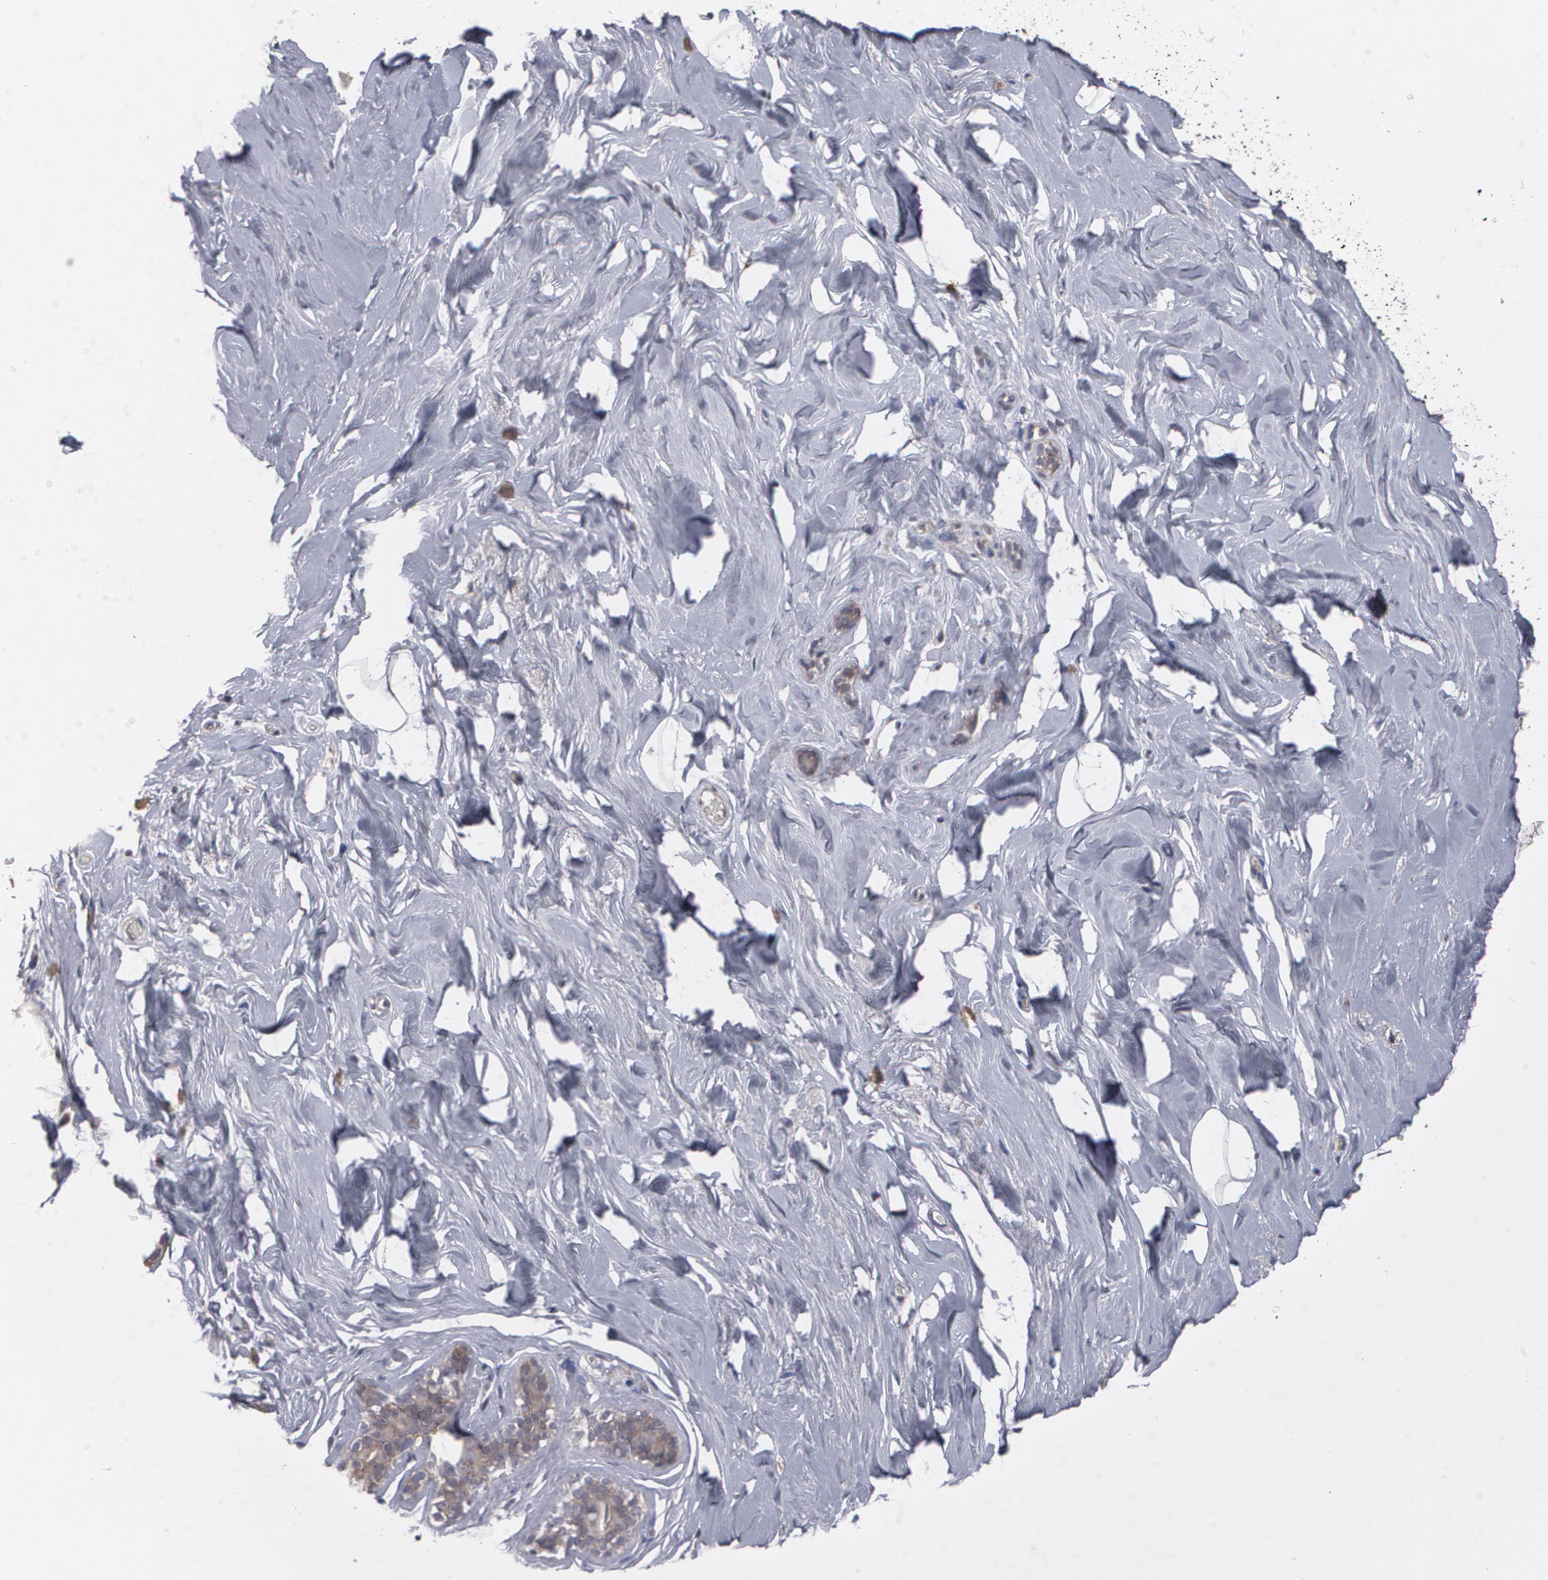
{"staining": {"intensity": "negative", "quantity": "none", "location": "none"}, "tissue": "breast", "cell_type": "Adipocytes", "image_type": "normal", "snomed": [{"axis": "morphology", "description": "Normal tissue, NOS"}, {"axis": "topography", "description": "Breast"}], "caption": "High power microscopy micrograph of an immunohistochemistry histopathology image of normal breast, revealing no significant staining in adipocytes.", "gene": "ARF6", "patient": {"sex": "female", "age": 75}}